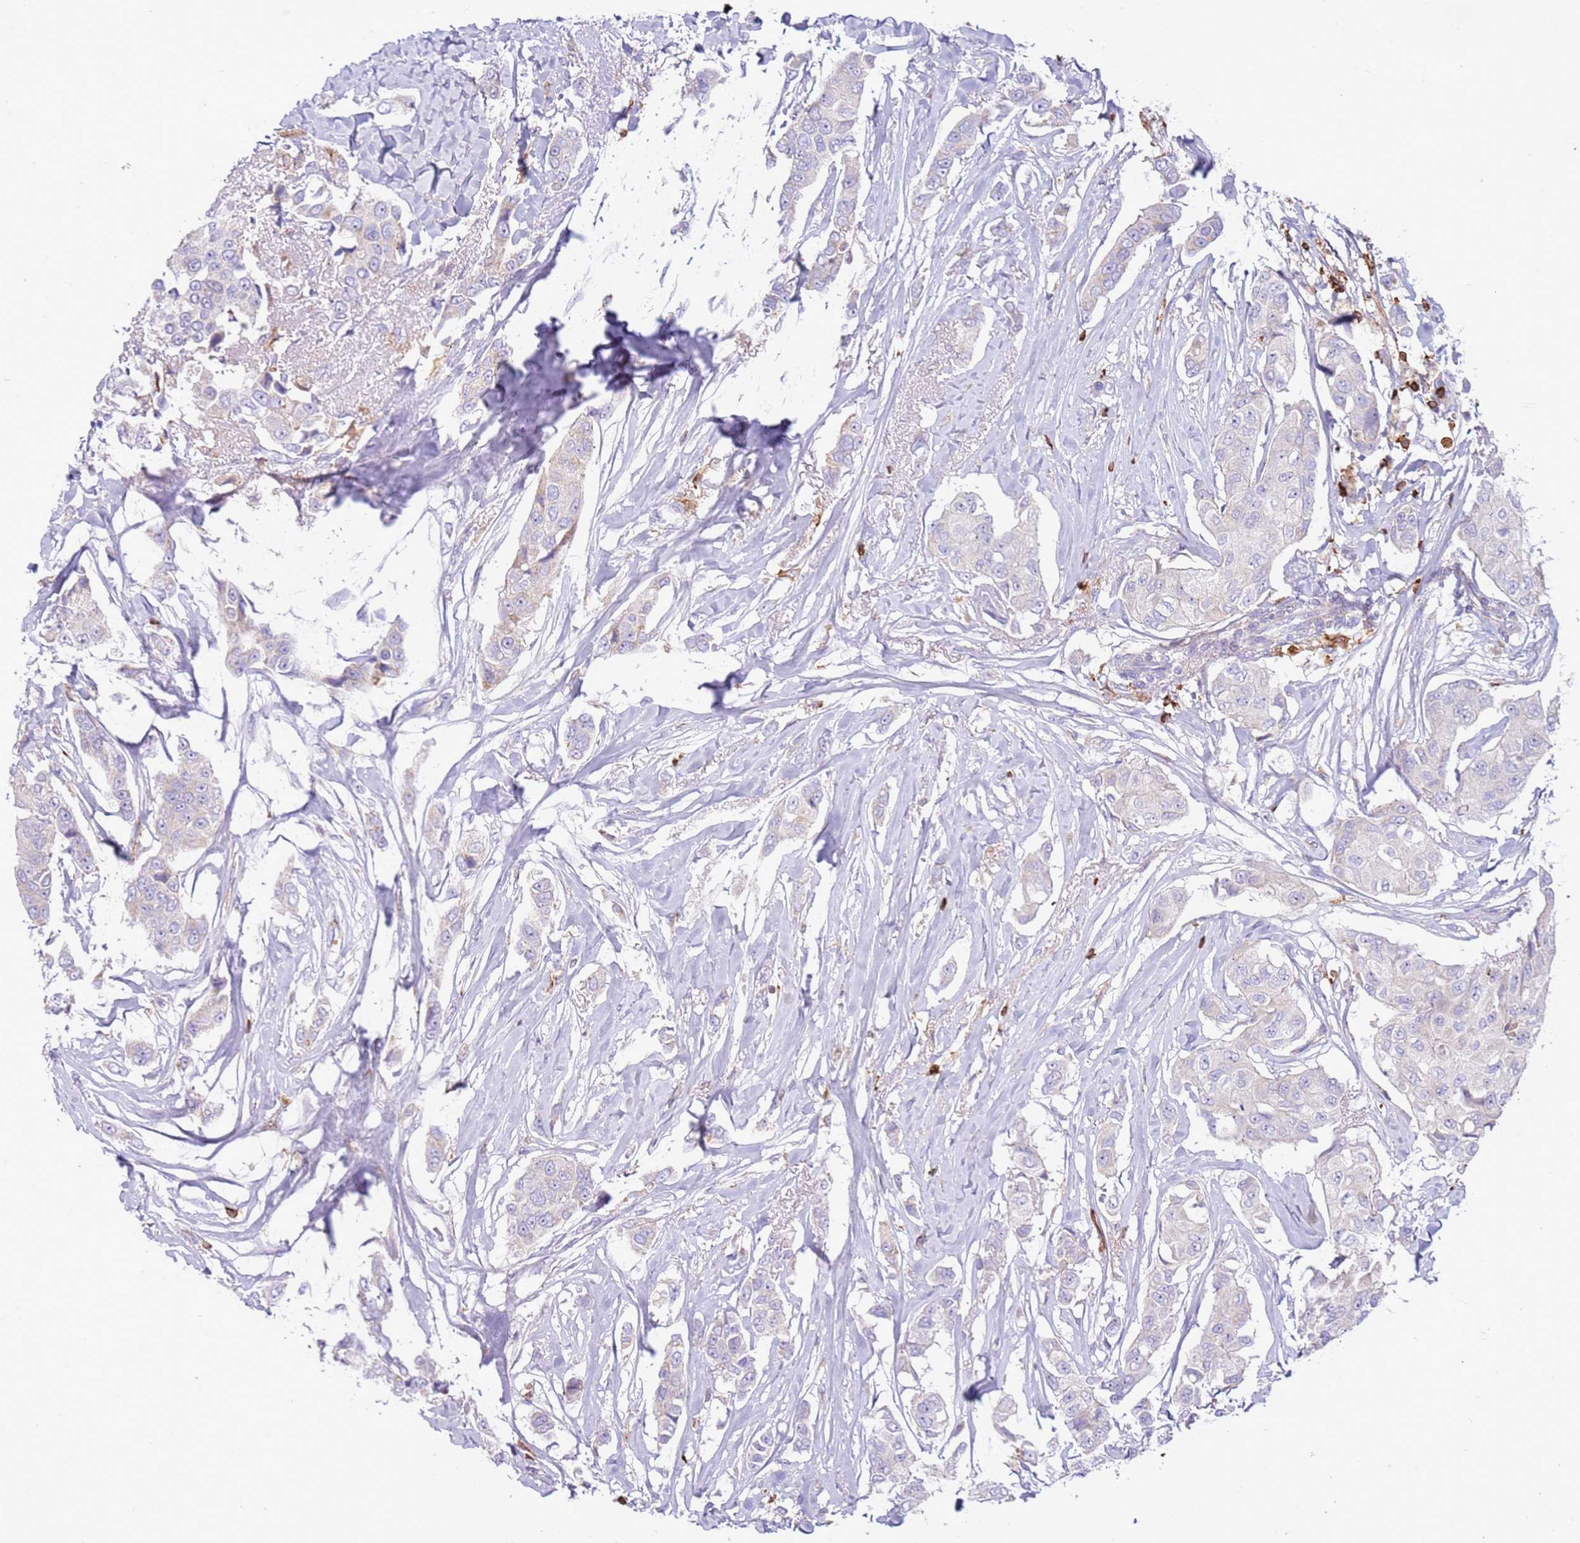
{"staining": {"intensity": "negative", "quantity": "none", "location": "none"}, "tissue": "breast cancer", "cell_type": "Tumor cells", "image_type": "cancer", "snomed": [{"axis": "morphology", "description": "Duct carcinoma"}, {"axis": "topography", "description": "Breast"}], "caption": "Immunohistochemistry (IHC) of human invasive ductal carcinoma (breast) demonstrates no staining in tumor cells.", "gene": "TTPAL", "patient": {"sex": "female", "age": 80}}